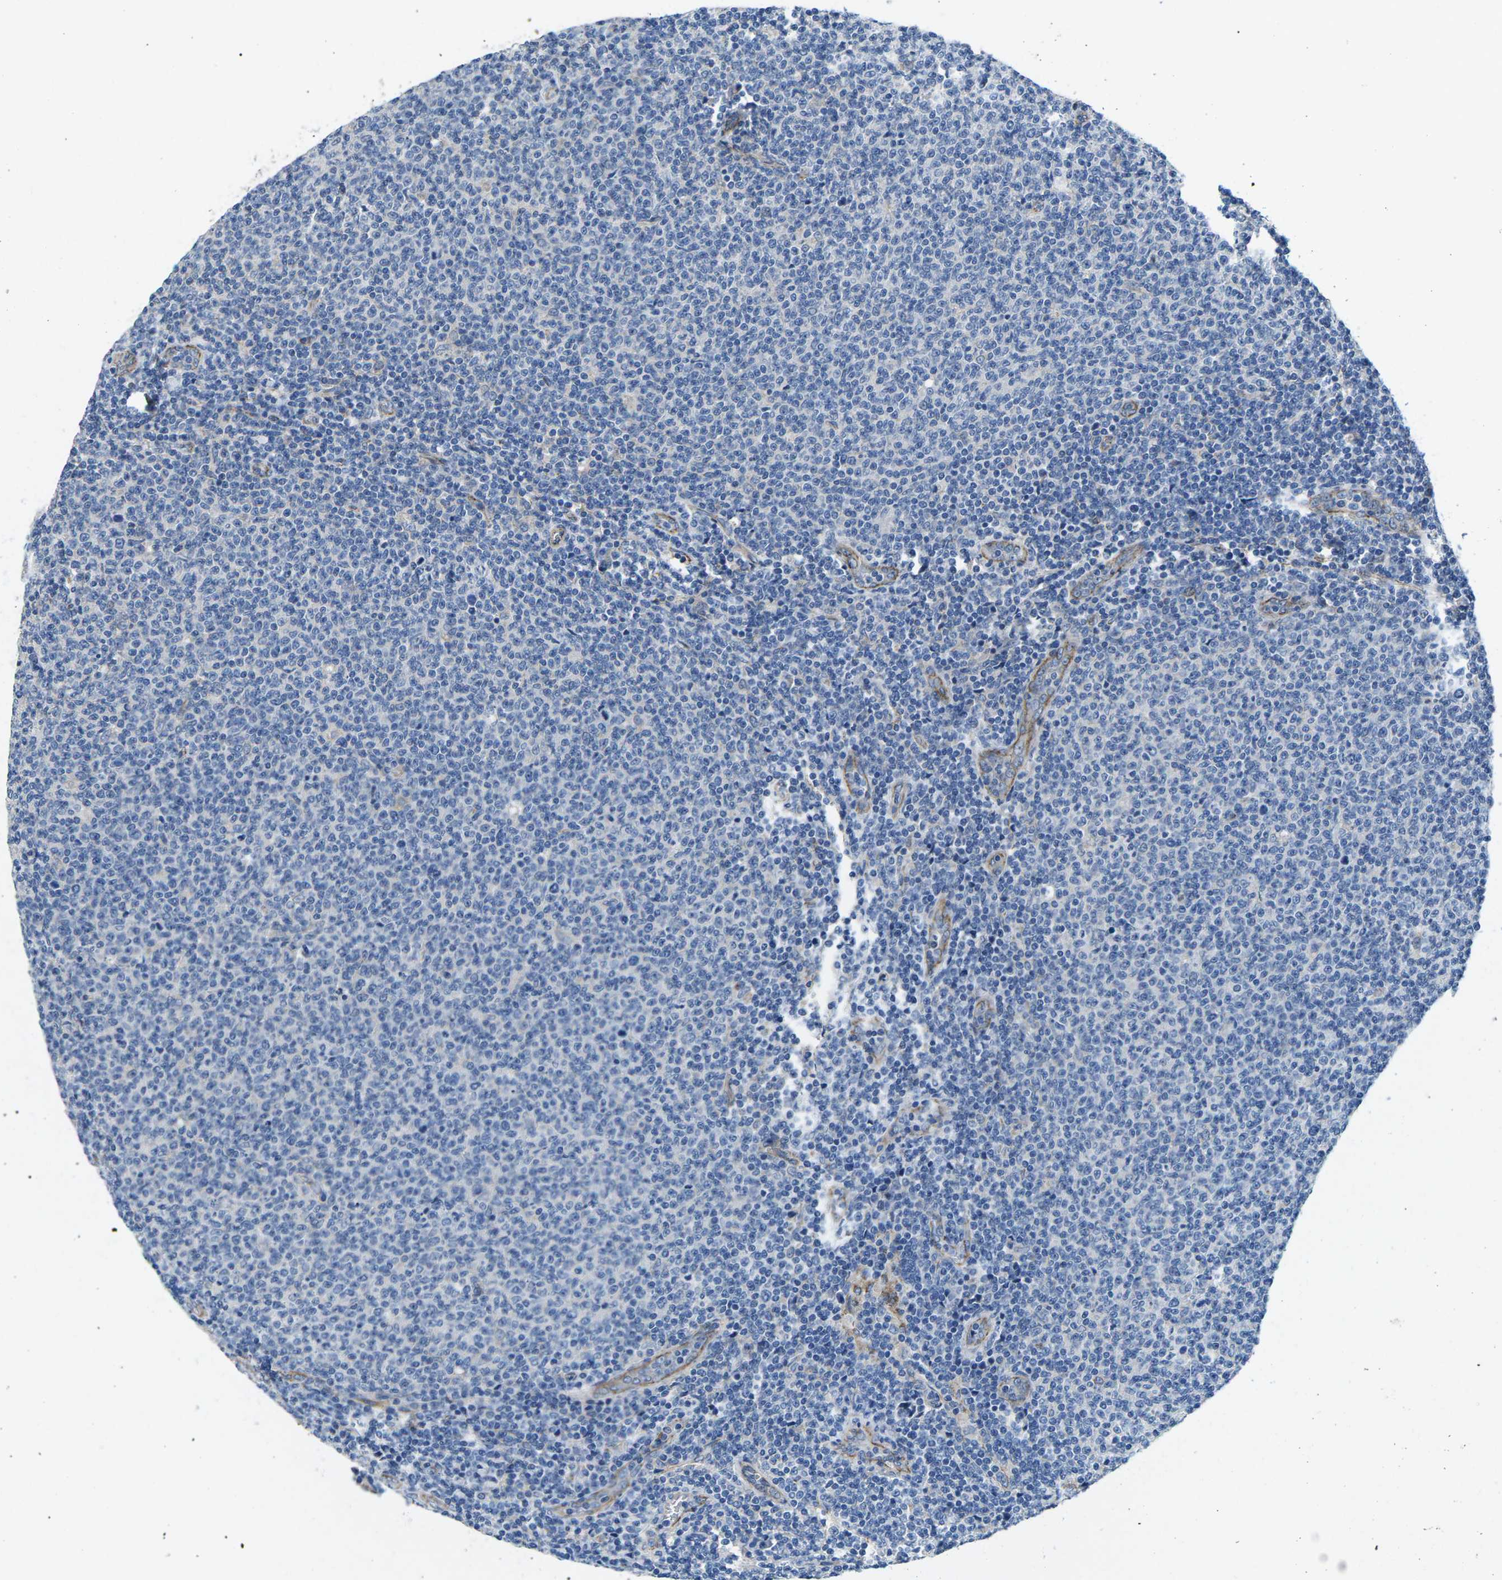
{"staining": {"intensity": "negative", "quantity": "none", "location": "none"}, "tissue": "lymphoma", "cell_type": "Tumor cells", "image_type": "cancer", "snomed": [{"axis": "morphology", "description": "Malignant lymphoma, non-Hodgkin's type, Low grade"}, {"axis": "topography", "description": "Lymph node"}], "caption": "An immunohistochemistry image of malignant lymphoma, non-Hodgkin's type (low-grade) is shown. There is no staining in tumor cells of malignant lymphoma, non-Hodgkin's type (low-grade).", "gene": "CTNND1", "patient": {"sex": "male", "age": 66}}